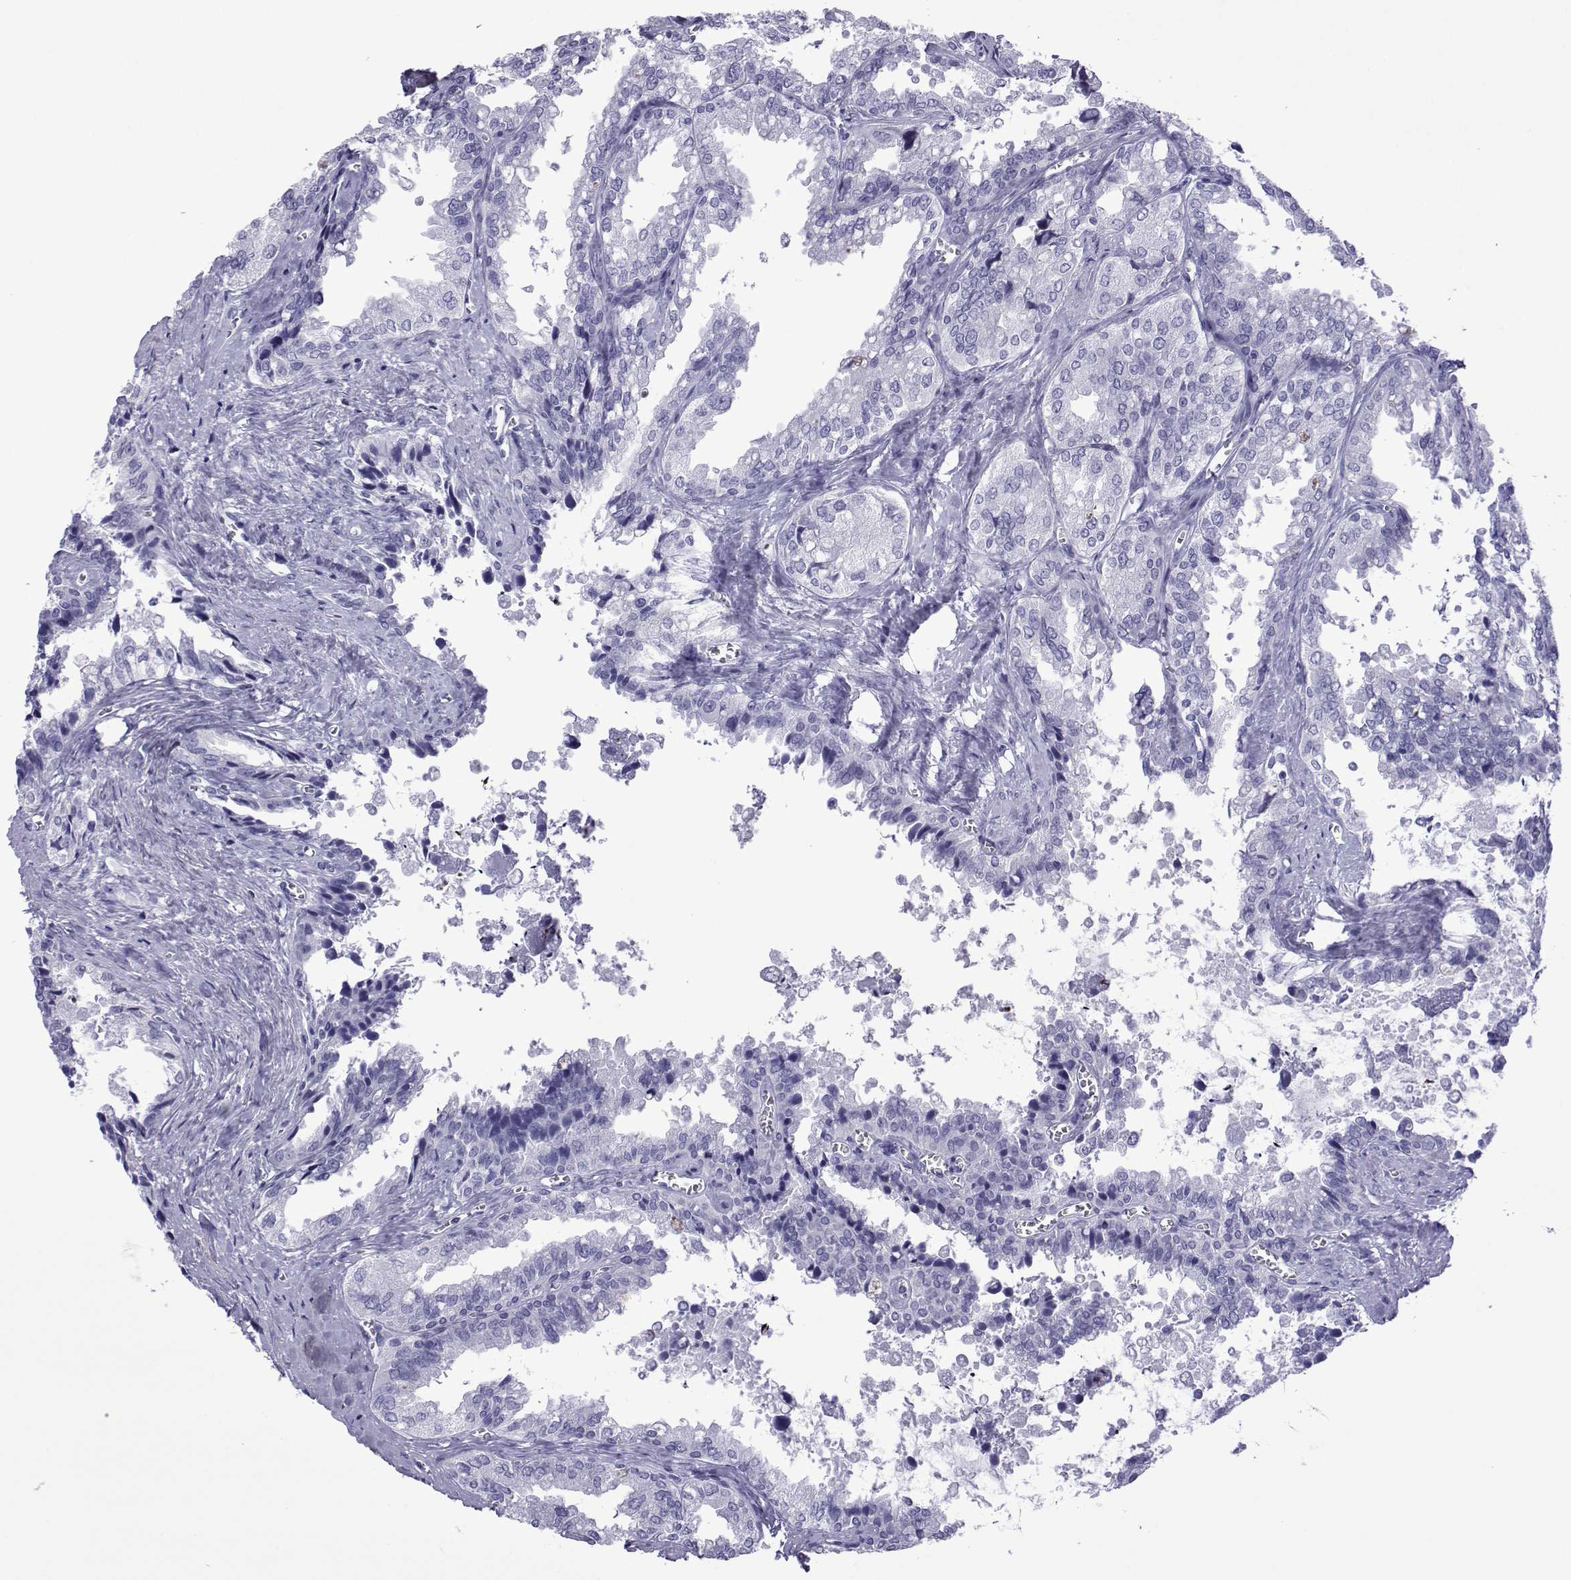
{"staining": {"intensity": "negative", "quantity": "none", "location": "none"}, "tissue": "seminal vesicle", "cell_type": "Glandular cells", "image_type": "normal", "snomed": [{"axis": "morphology", "description": "Normal tissue, NOS"}, {"axis": "topography", "description": "Seminal veicle"}], "caption": "Protein analysis of normal seminal vesicle demonstrates no significant positivity in glandular cells.", "gene": "SPANXA1", "patient": {"sex": "male", "age": 67}}